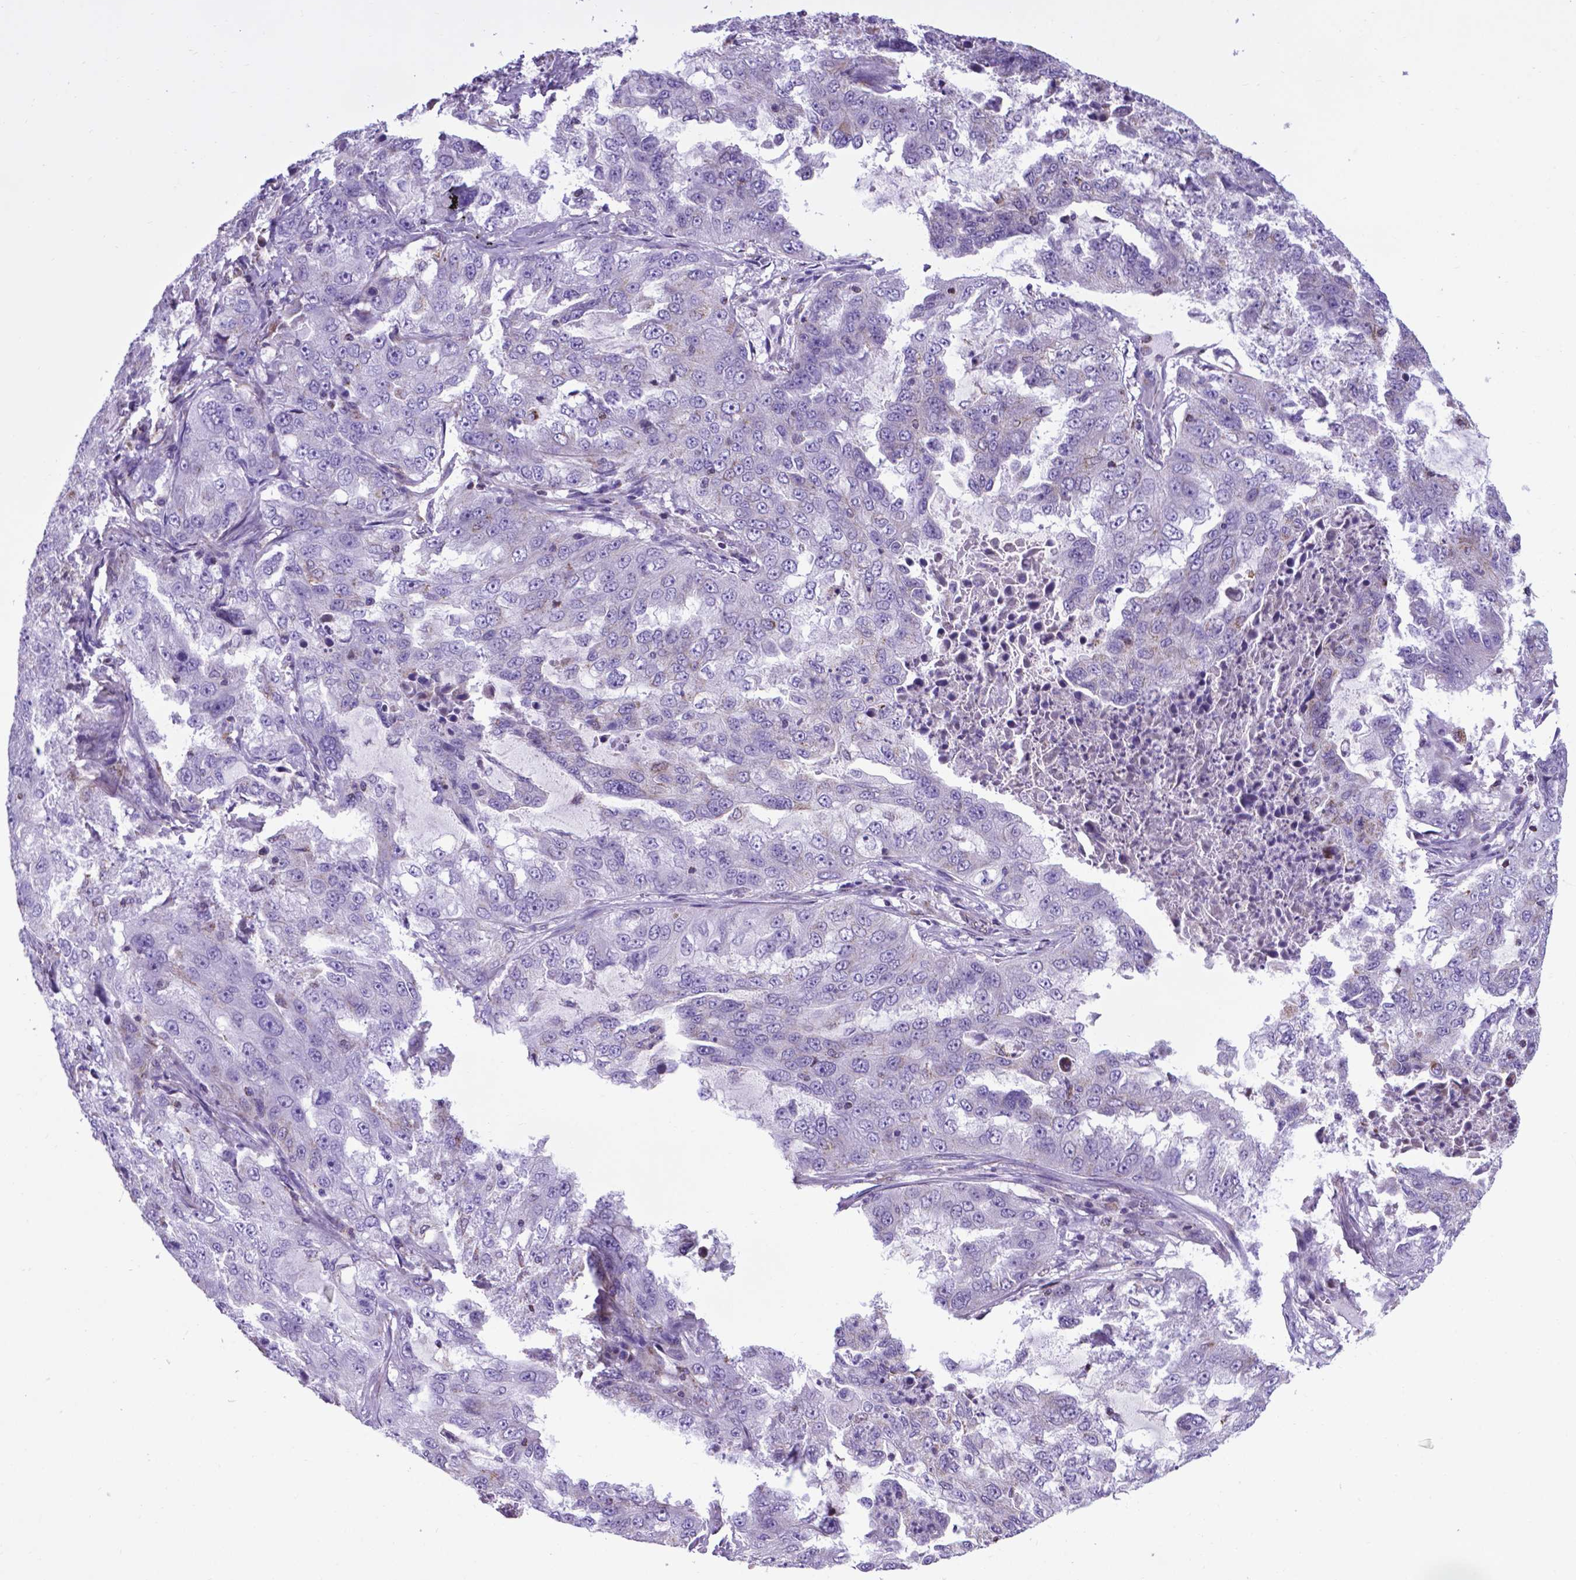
{"staining": {"intensity": "negative", "quantity": "none", "location": "none"}, "tissue": "lung cancer", "cell_type": "Tumor cells", "image_type": "cancer", "snomed": [{"axis": "morphology", "description": "Adenocarcinoma, NOS"}, {"axis": "topography", "description": "Lung"}], "caption": "Immunohistochemical staining of human lung cancer shows no significant staining in tumor cells.", "gene": "POU3F3", "patient": {"sex": "female", "age": 61}}